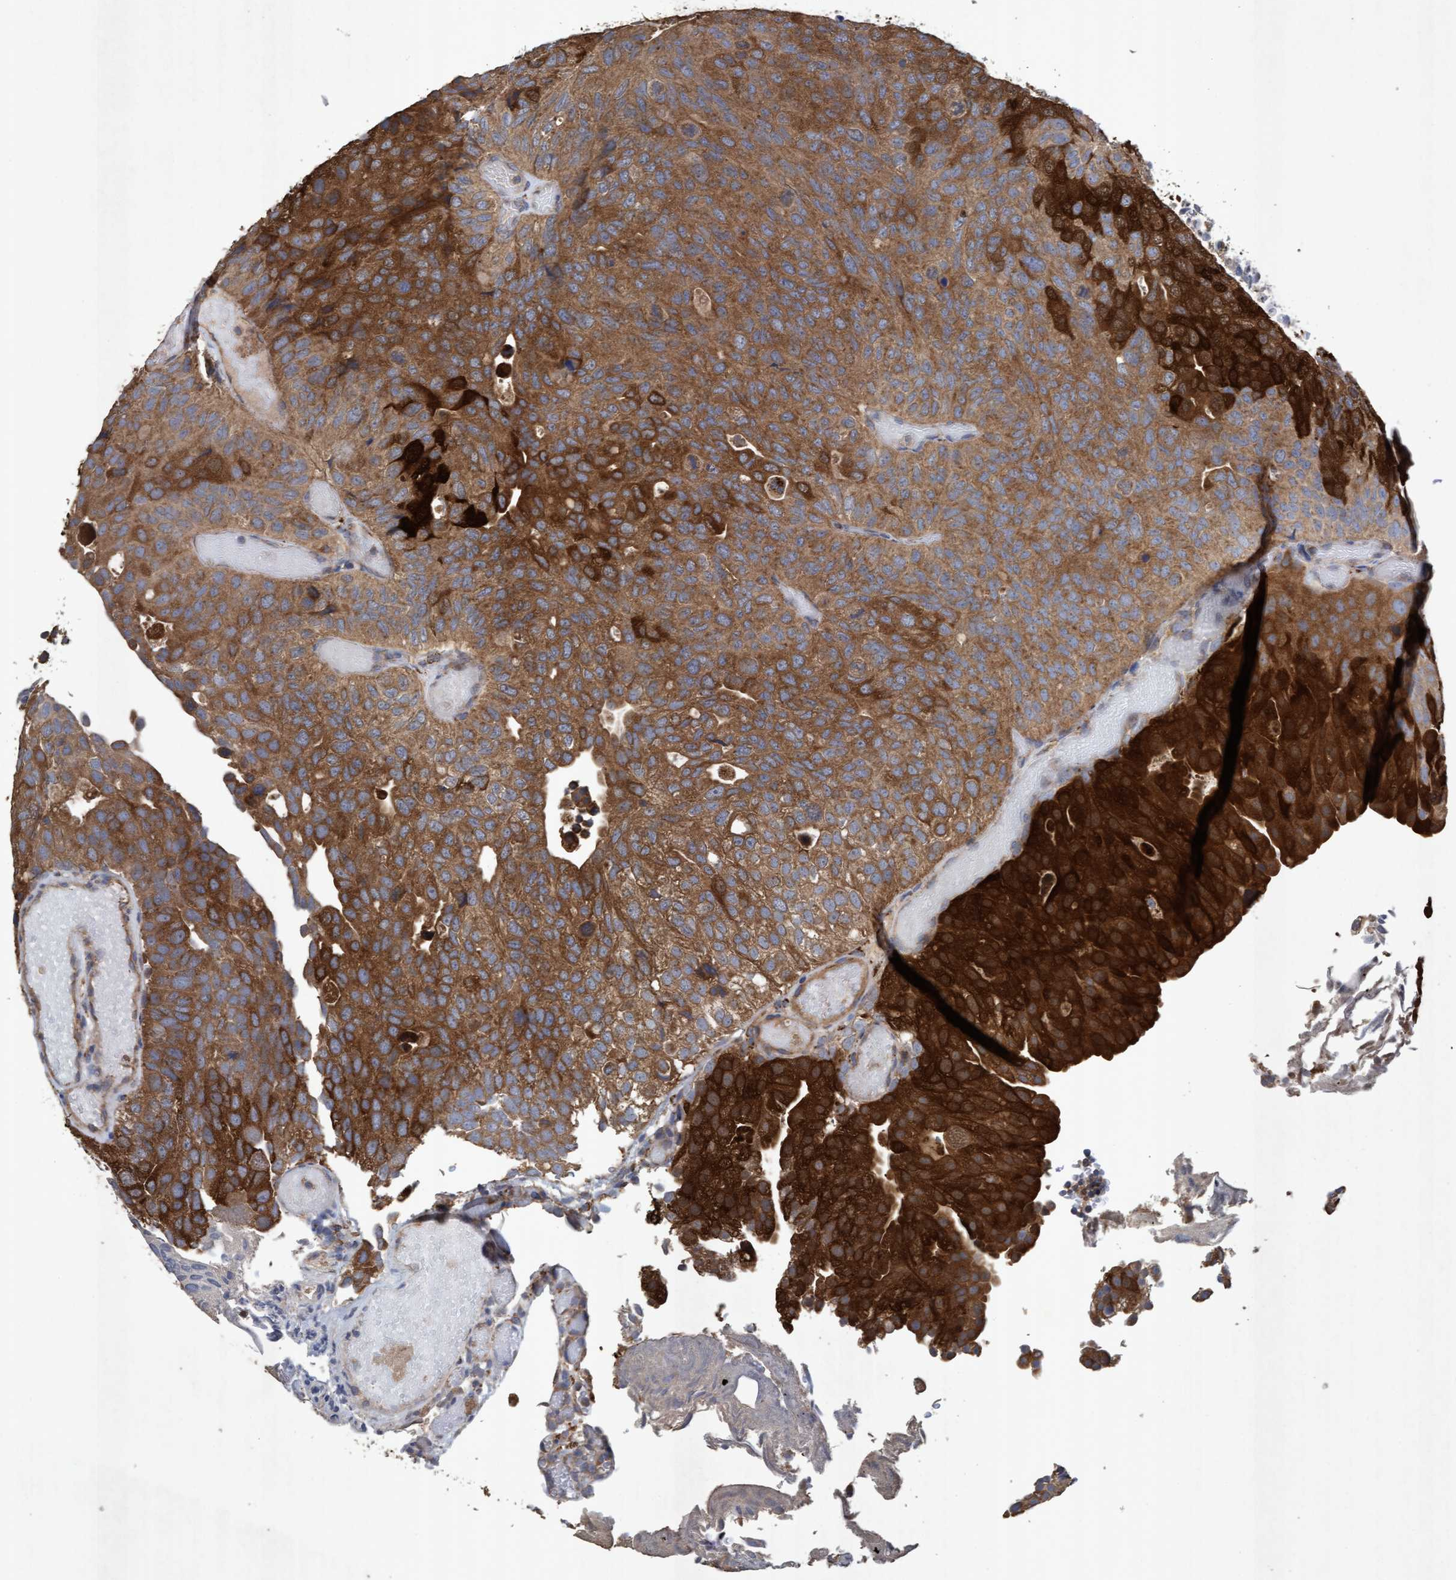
{"staining": {"intensity": "strong", "quantity": ">75%", "location": "cytoplasmic/membranous"}, "tissue": "urothelial cancer", "cell_type": "Tumor cells", "image_type": "cancer", "snomed": [{"axis": "morphology", "description": "Urothelial carcinoma, Low grade"}, {"axis": "topography", "description": "Urinary bladder"}], "caption": "Urothelial carcinoma (low-grade) stained with a brown dye demonstrates strong cytoplasmic/membranous positive expression in about >75% of tumor cells.", "gene": "ATPAF2", "patient": {"sex": "male", "age": 78}}